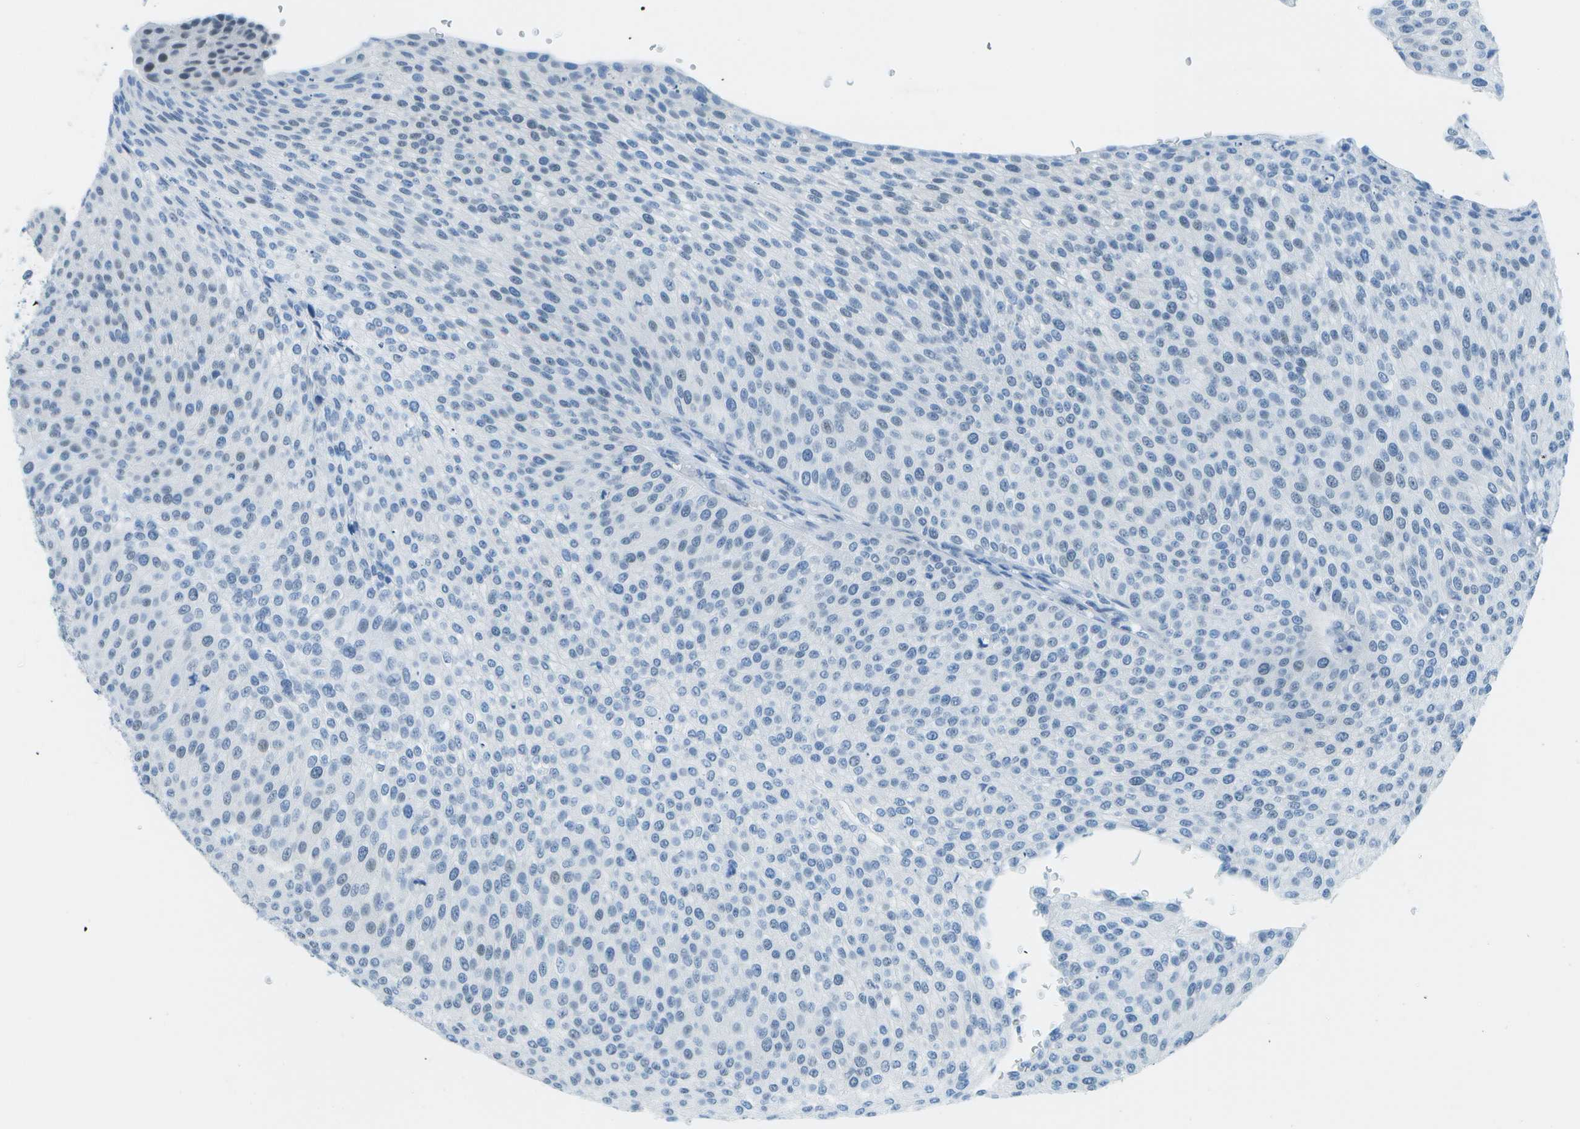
{"staining": {"intensity": "negative", "quantity": "none", "location": "none"}, "tissue": "urothelial cancer", "cell_type": "Tumor cells", "image_type": "cancer", "snomed": [{"axis": "morphology", "description": "Urothelial carcinoma, Low grade"}, {"axis": "topography", "description": "Smooth muscle"}, {"axis": "topography", "description": "Urinary bladder"}], "caption": "This is a image of immunohistochemistry staining of low-grade urothelial carcinoma, which shows no positivity in tumor cells.", "gene": "NEK11", "patient": {"sex": "male", "age": 60}}